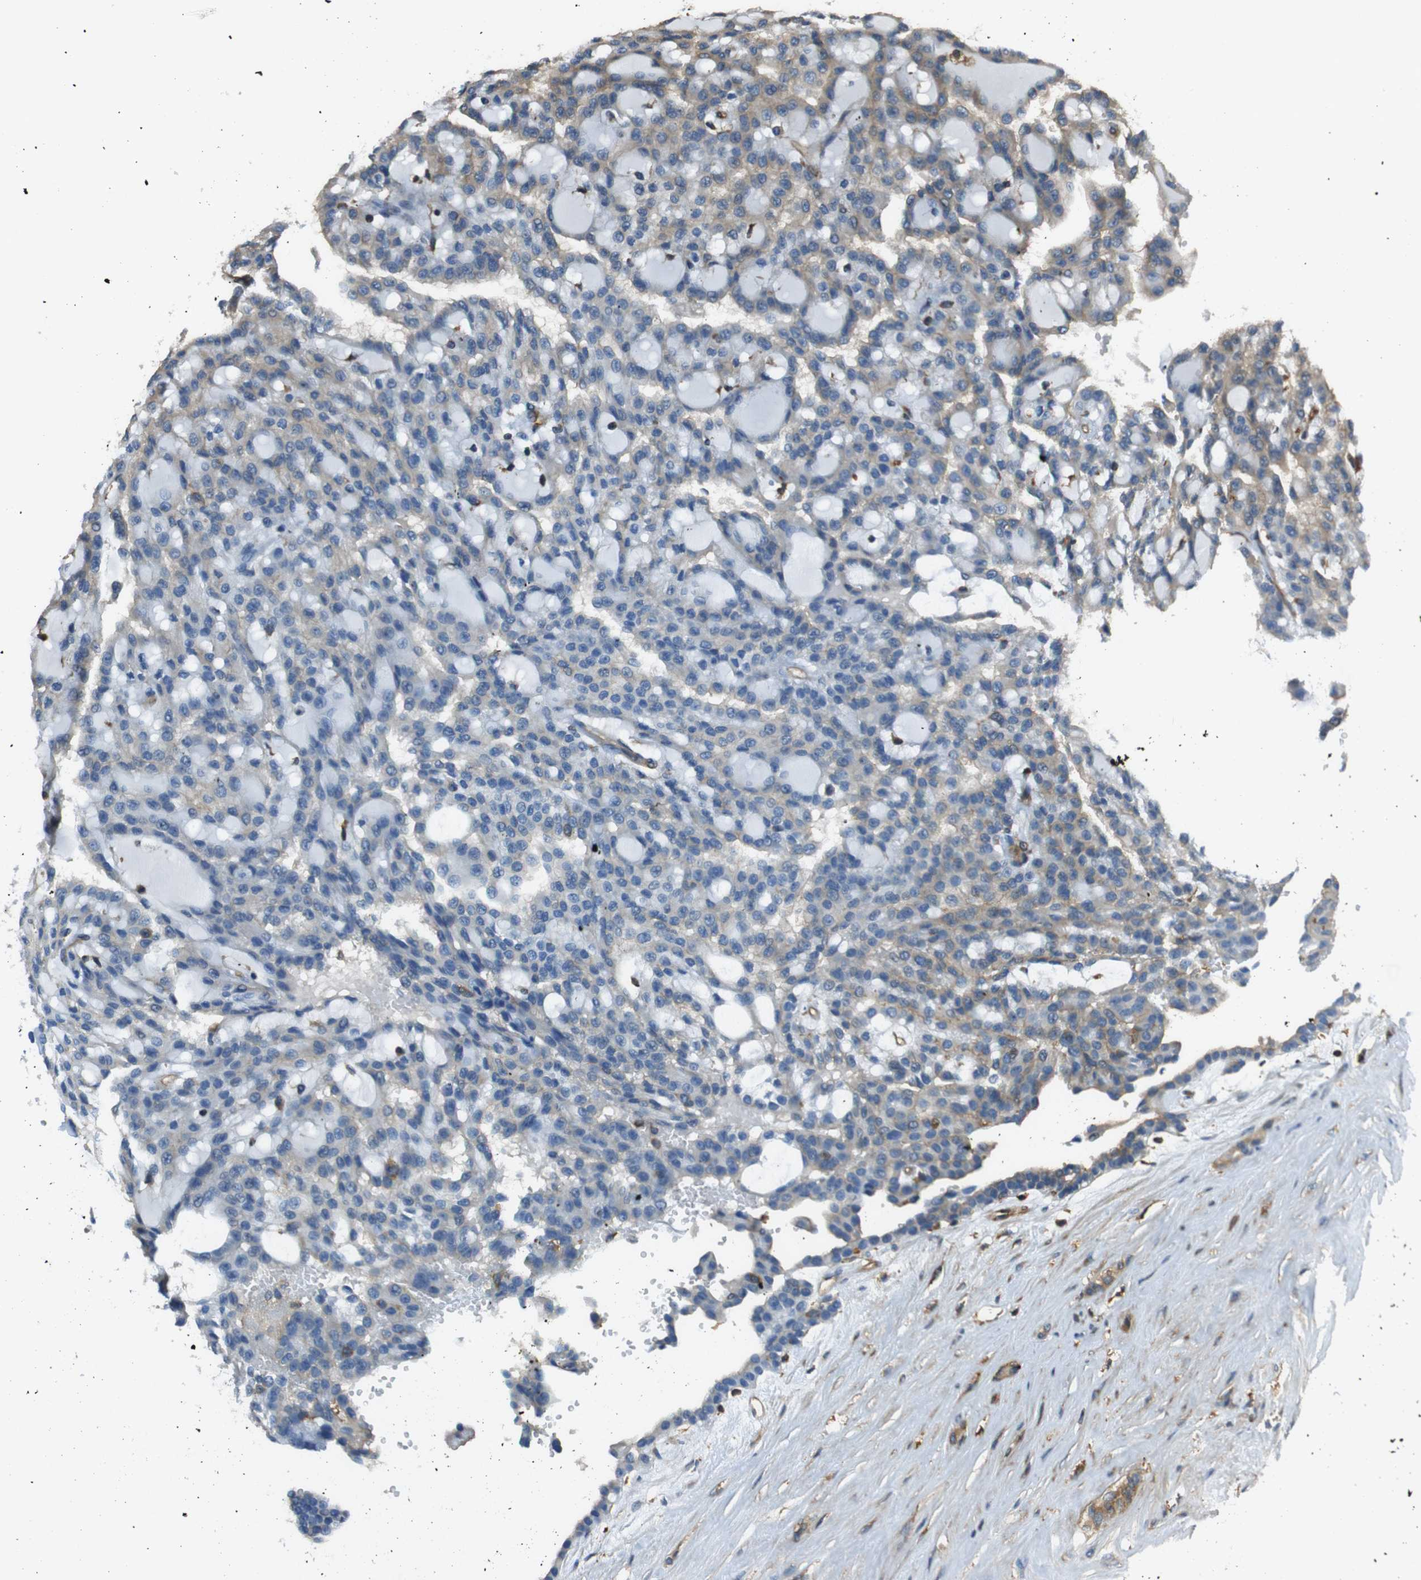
{"staining": {"intensity": "weak", "quantity": "25%-75%", "location": "cytoplasmic/membranous"}, "tissue": "renal cancer", "cell_type": "Tumor cells", "image_type": "cancer", "snomed": [{"axis": "morphology", "description": "Adenocarcinoma, NOS"}, {"axis": "topography", "description": "Kidney"}], "caption": "Tumor cells reveal weak cytoplasmic/membranous expression in approximately 25%-75% of cells in renal adenocarcinoma. The protein of interest is shown in brown color, while the nuclei are stained blue.", "gene": "FCAR", "patient": {"sex": "male", "age": 63}}